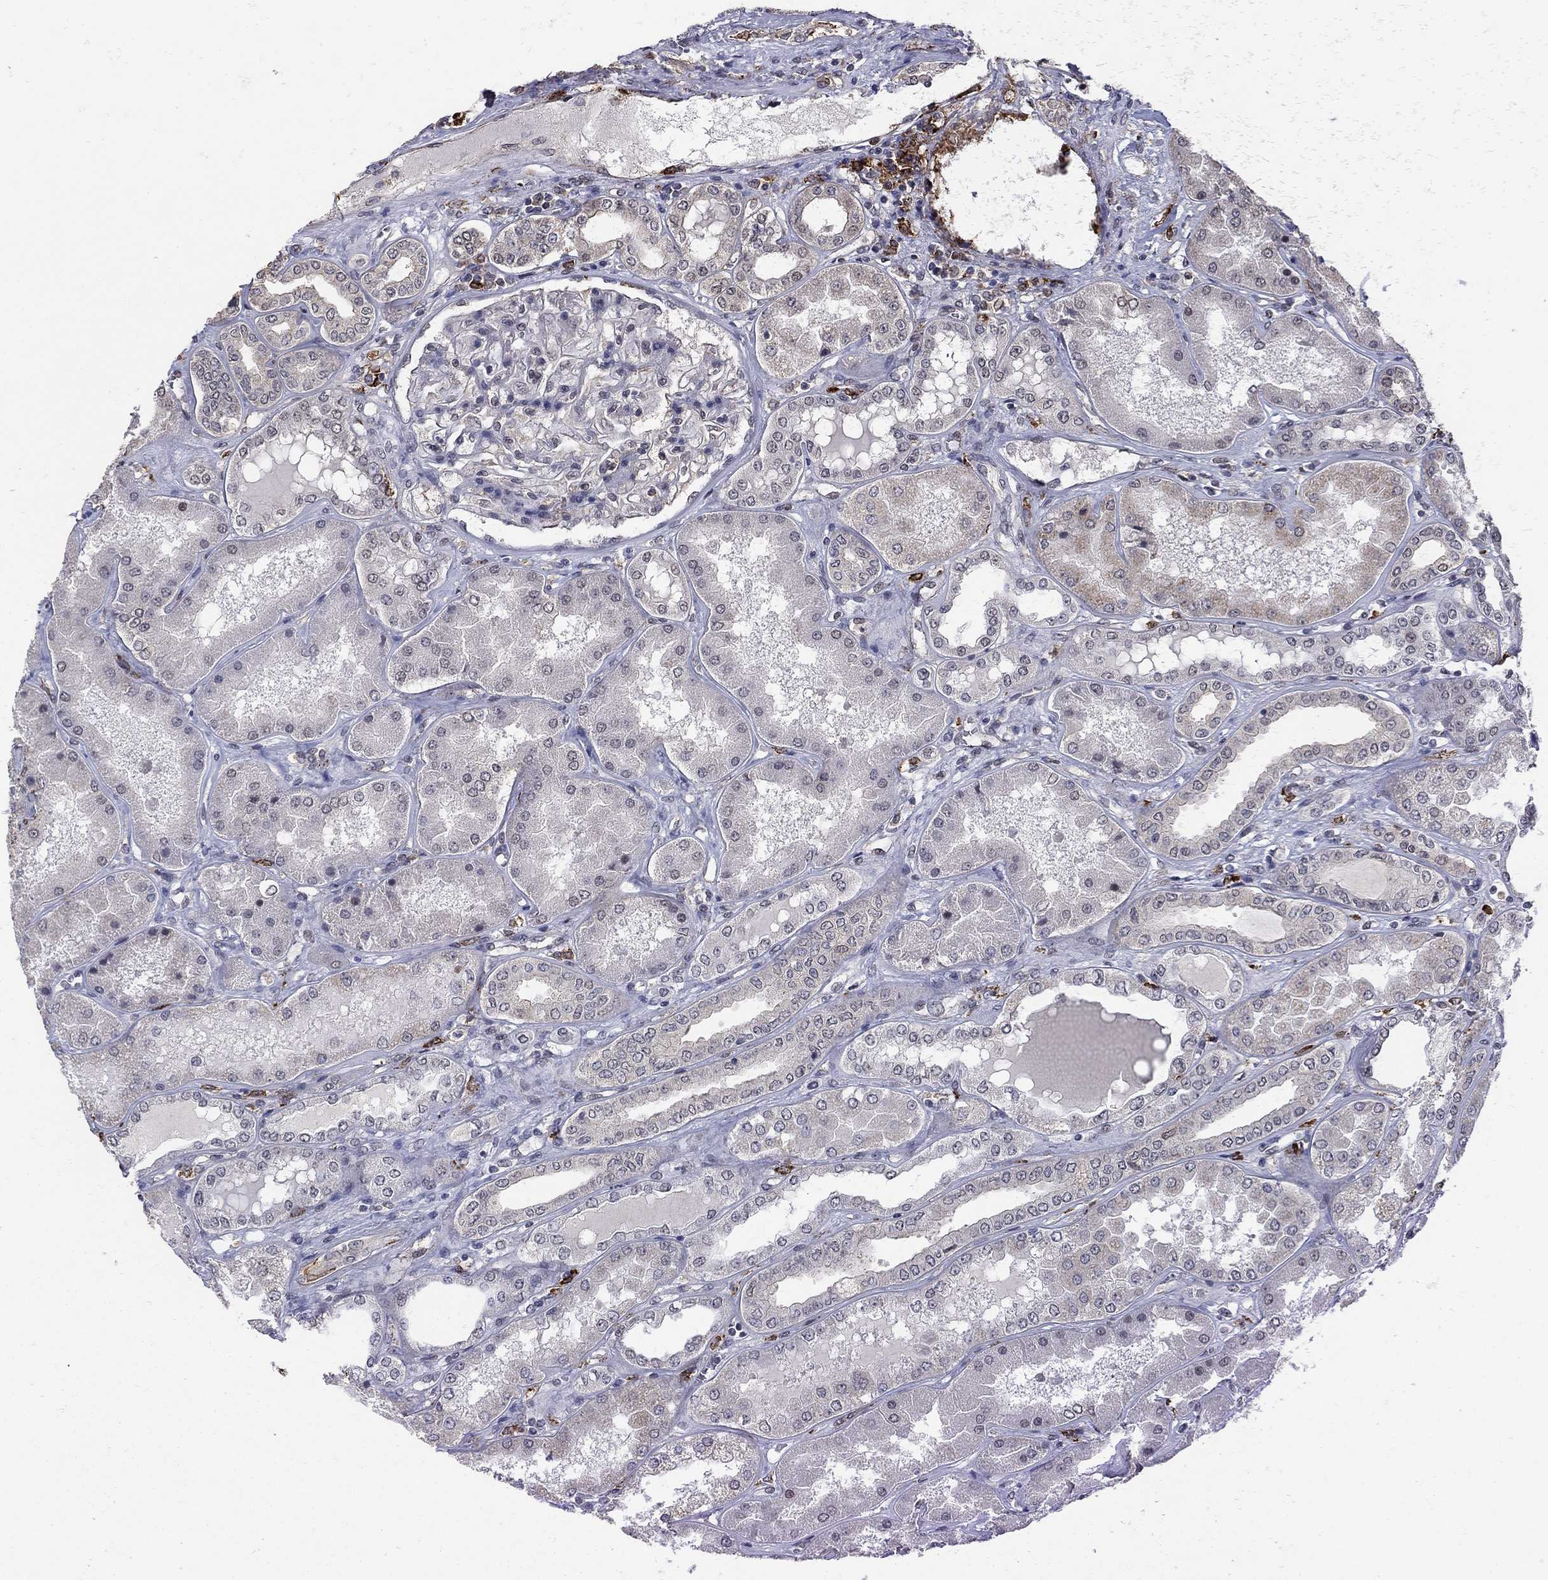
{"staining": {"intensity": "moderate", "quantity": "<25%", "location": "nuclear"}, "tissue": "kidney", "cell_type": "Cells in glomeruli", "image_type": "normal", "snomed": [{"axis": "morphology", "description": "Normal tissue, NOS"}, {"axis": "topography", "description": "Kidney"}], "caption": "Immunohistochemical staining of normal kidney demonstrates low levels of moderate nuclear staining in about <25% of cells in glomeruli.", "gene": "GRIA3", "patient": {"sex": "female", "age": 56}}